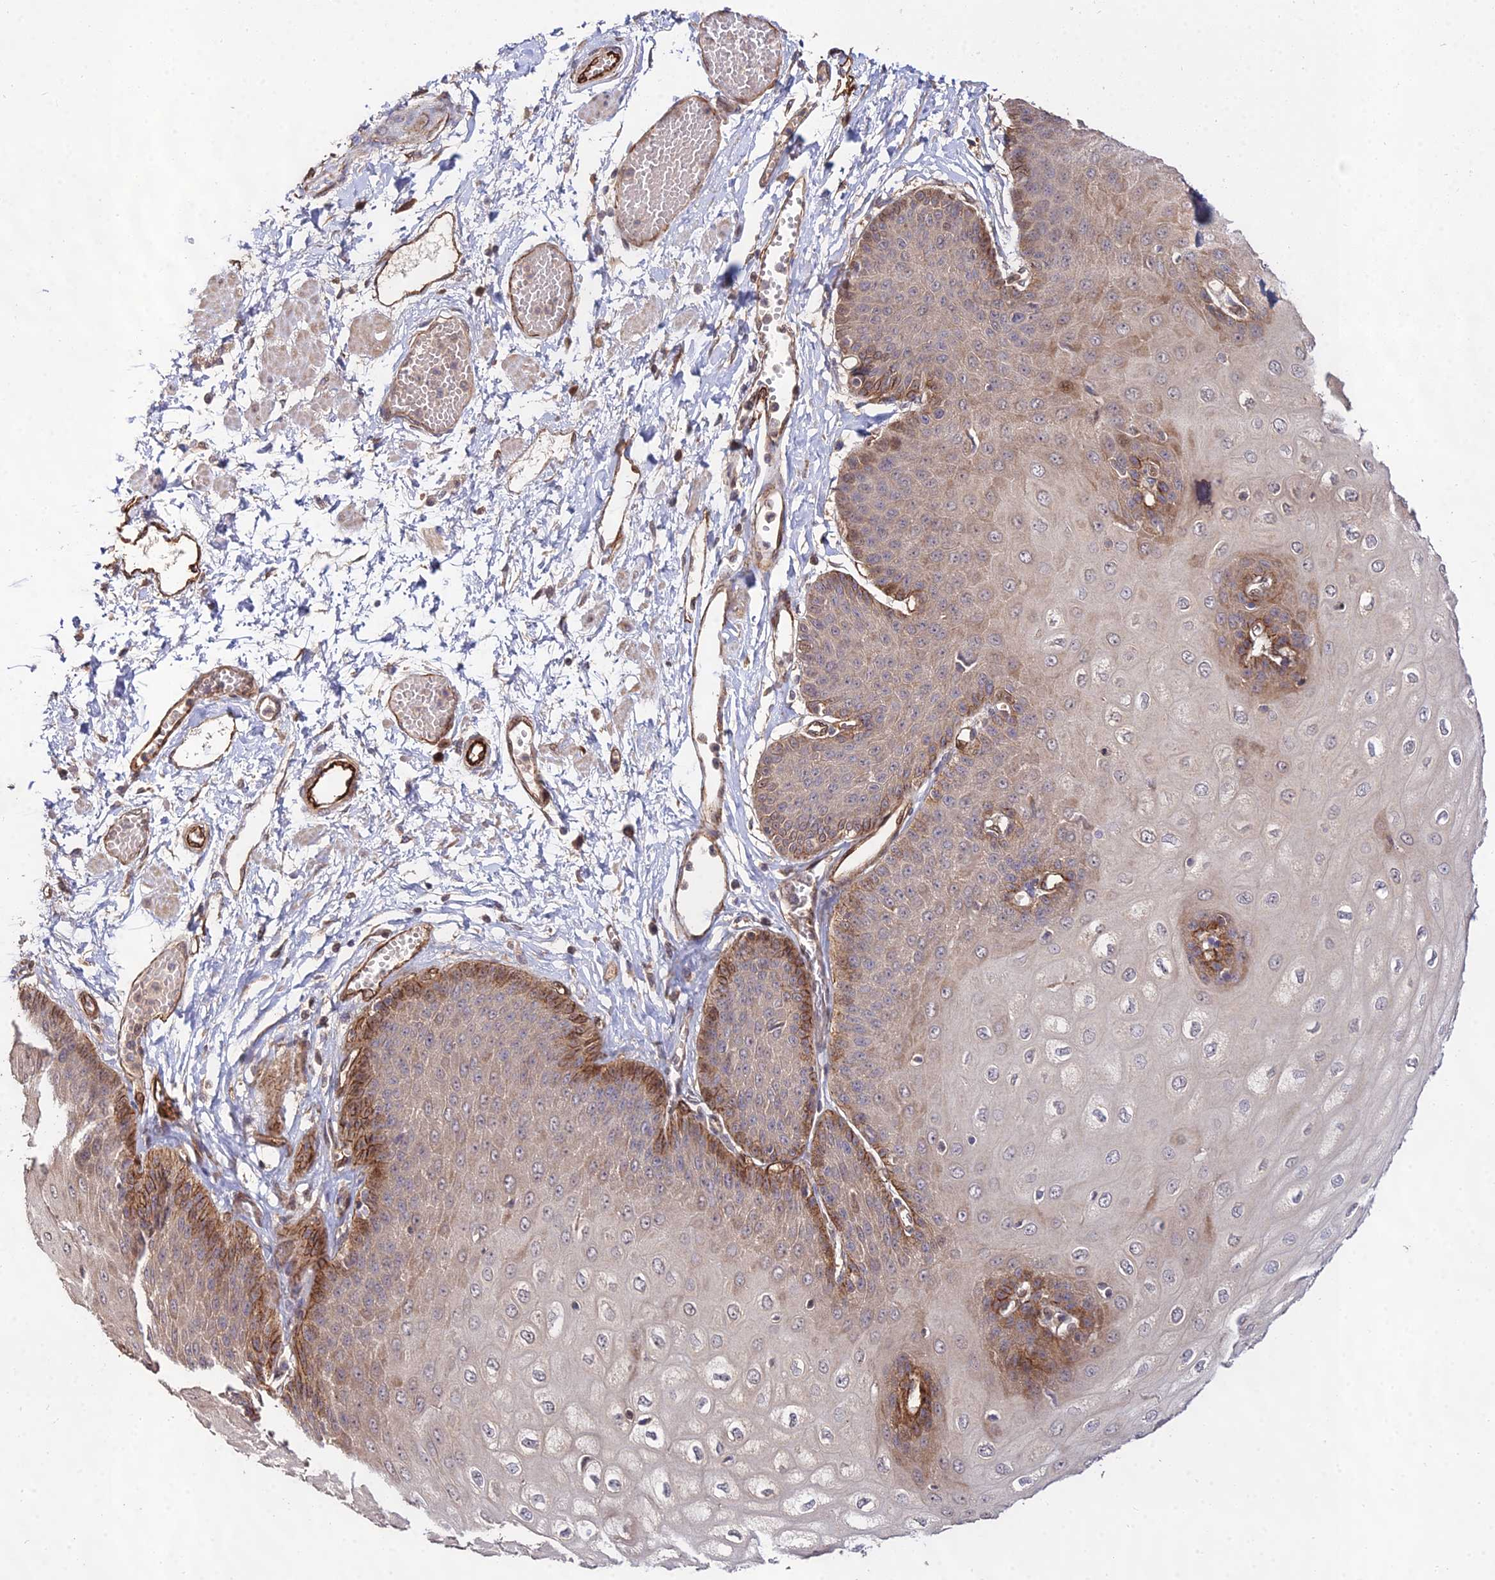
{"staining": {"intensity": "moderate", "quantity": "25%-75%", "location": "cytoplasmic/membranous"}, "tissue": "esophagus", "cell_type": "Squamous epithelial cells", "image_type": "normal", "snomed": [{"axis": "morphology", "description": "Normal tissue, NOS"}, {"axis": "topography", "description": "Esophagus"}], "caption": "Squamous epithelial cells exhibit medium levels of moderate cytoplasmic/membranous staining in approximately 25%-75% of cells in unremarkable human esophagus. (brown staining indicates protein expression, while blue staining denotes nuclei).", "gene": "GRTP1", "patient": {"sex": "male", "age": 60}}